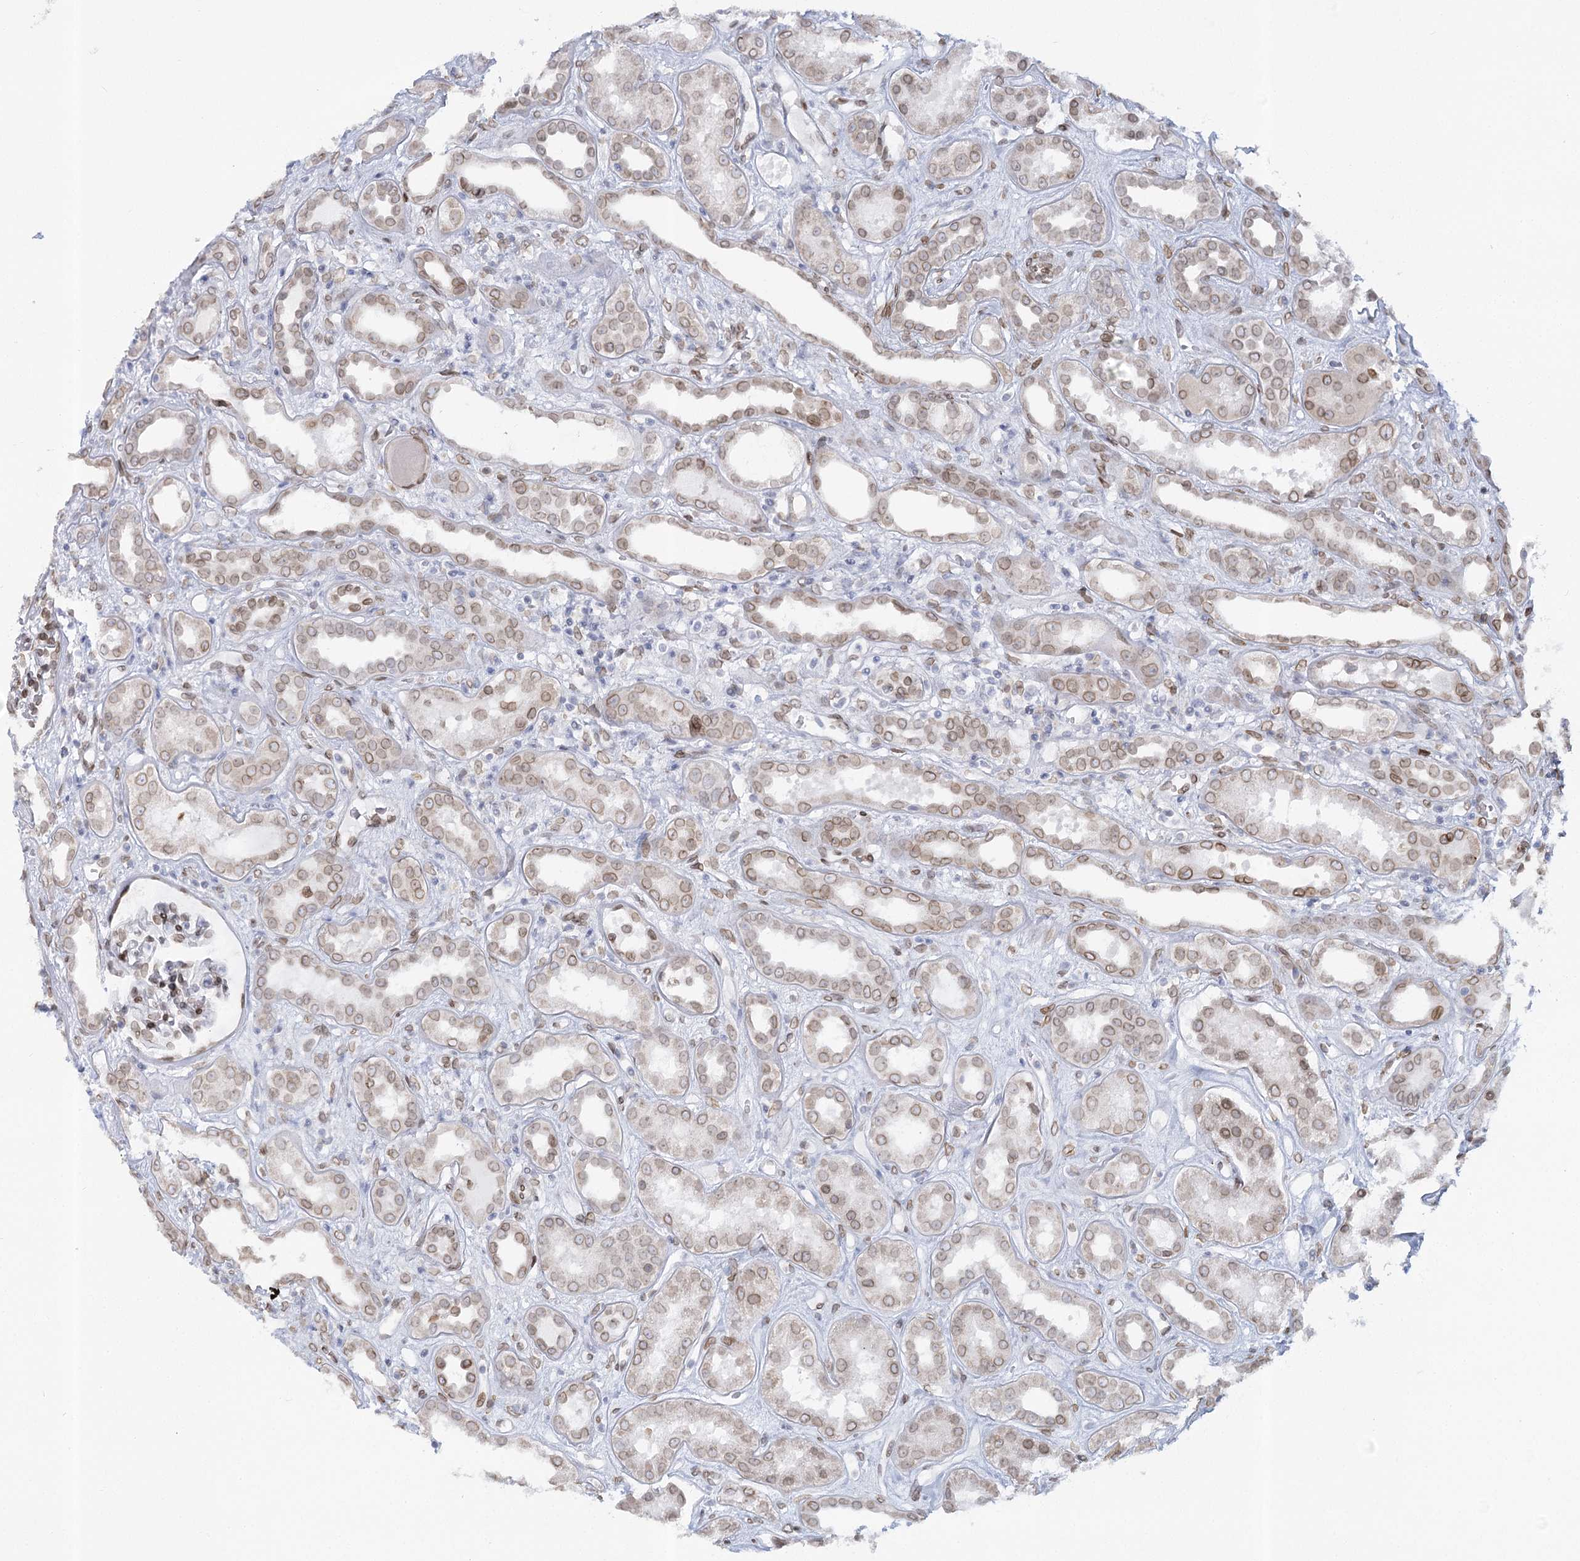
{"staining": {"intensity": "weak", "quantity": "25%-75%", "location": "cytoplasmic/membranous,nuclear"}, "tissue": "kidney", "cell_type": "Cells in glomeruli", "image_type": "normal", "snomed": [{"axis": "morphology", "description": "Normal tissue, NOS"}, {"axis": "topography", "description": "Kidney"}], "caption": "Kidney stained with DAB IHC displays low levels of weak cytoplasmic/membranous,nuclear positivity in about 25%-75% of cells in glomeruli. The staining was performed using DAB, with brown indicating positive protein expression. Nuclei are stained blue with hematoxylin.", "gene": "VWA5A", "patient": {"sex": "male", "age": 59}}